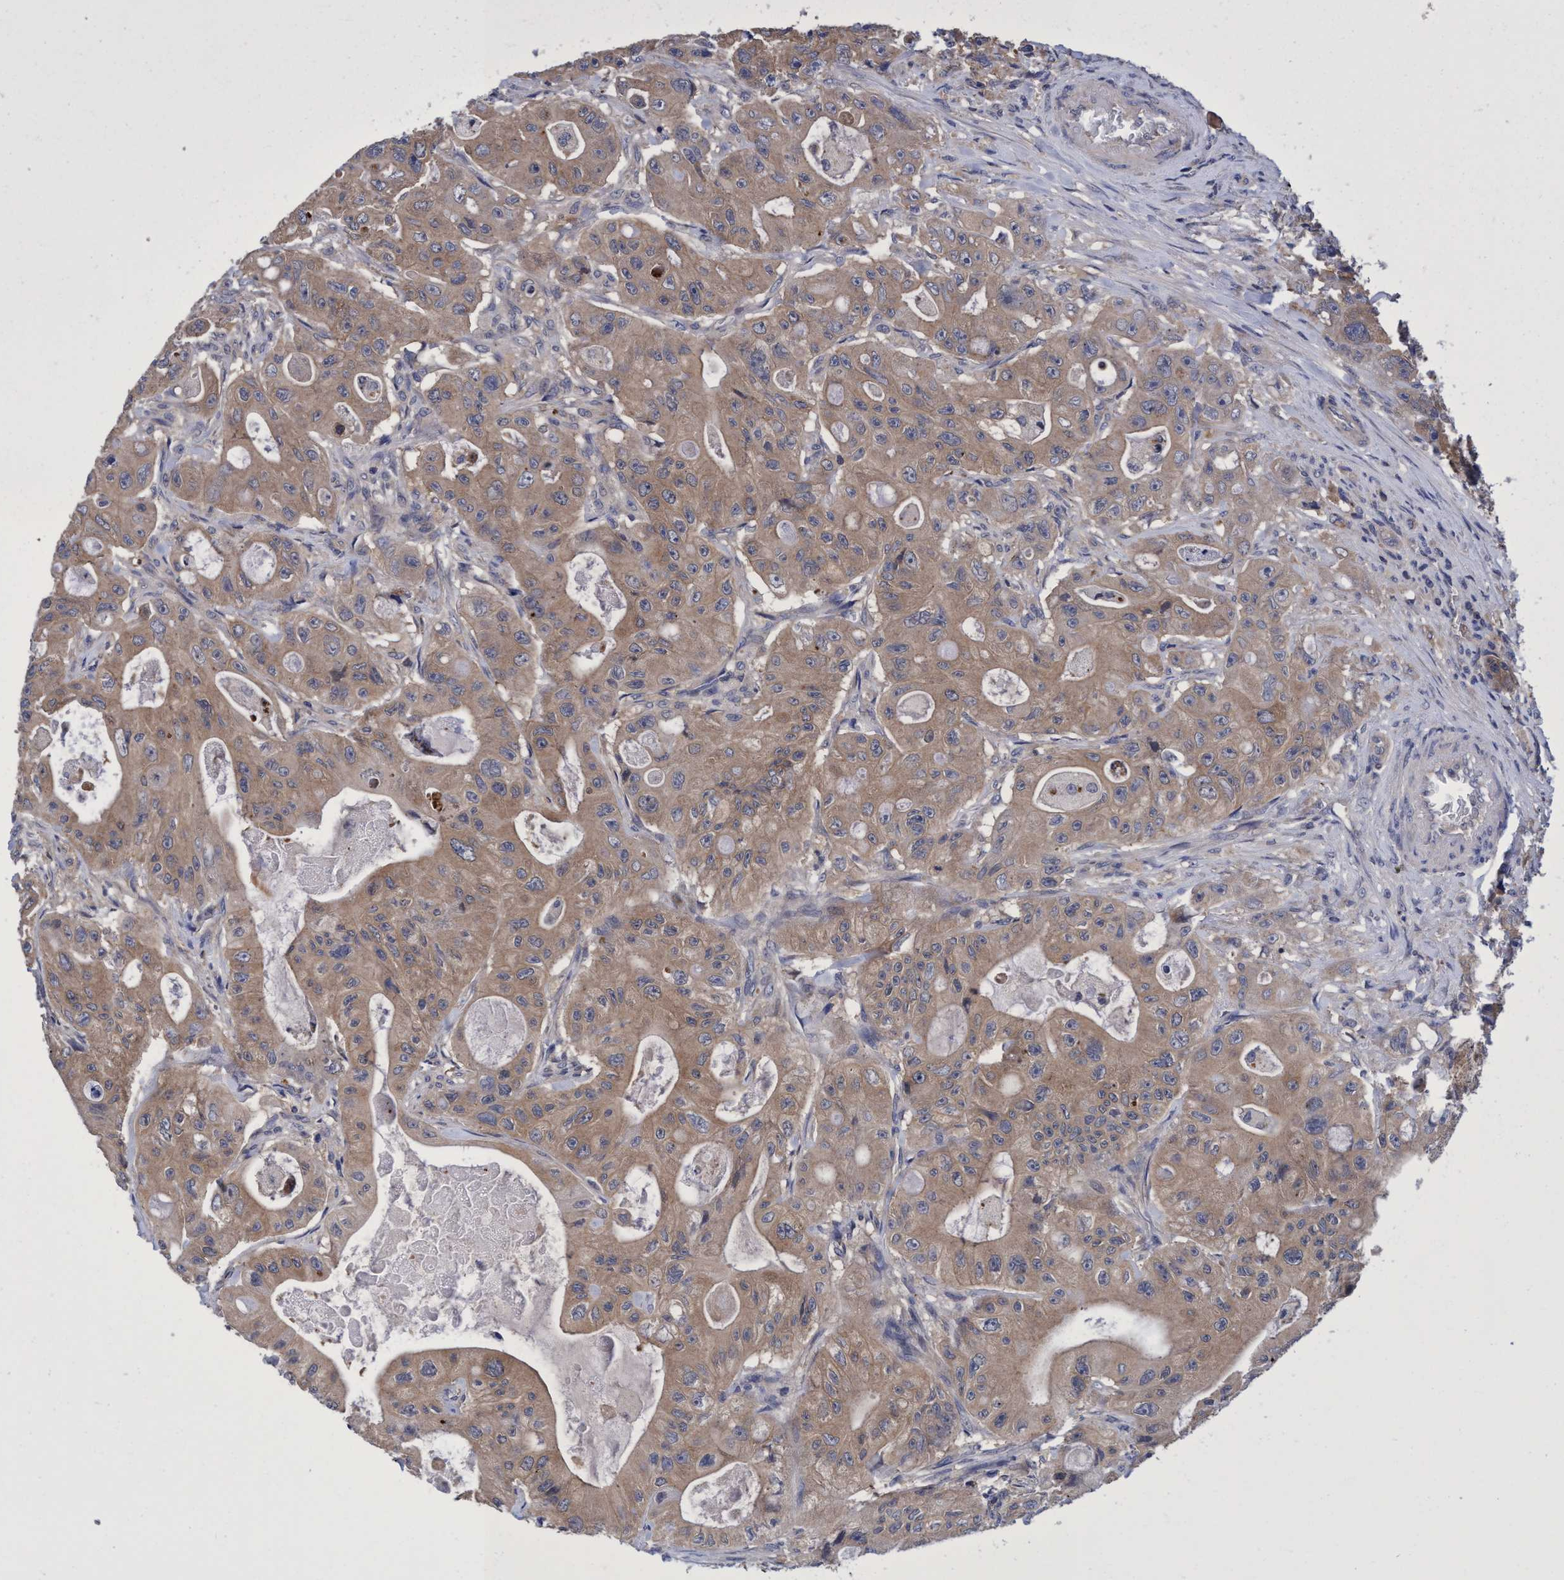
{"staining": {"intensity": "moderate", "quantity": ">75%", "location": "cytoplasmic/membranous"}, "tissue": "colorectal cancer", "cell_type": "Tumor cells", "image_type": "cancer", "snomed": [{"axis": "morphology", "description": "Adenocarcinoma, NOS"}, {"axis": "topography", "description": "Colon"}], "caption": "IHC of colorectal adenocarcinoma shows medium levels of moderate cytoplasmic/membranous expression in approximately >75% of tumor cells. The staining is performed using DAB brown chromogen to label protein expression. The nuclei are counter-stained blue using hematoxylin.", "gene": "CALCOCO2", "patient": {"sex": "female", "age": 46}}